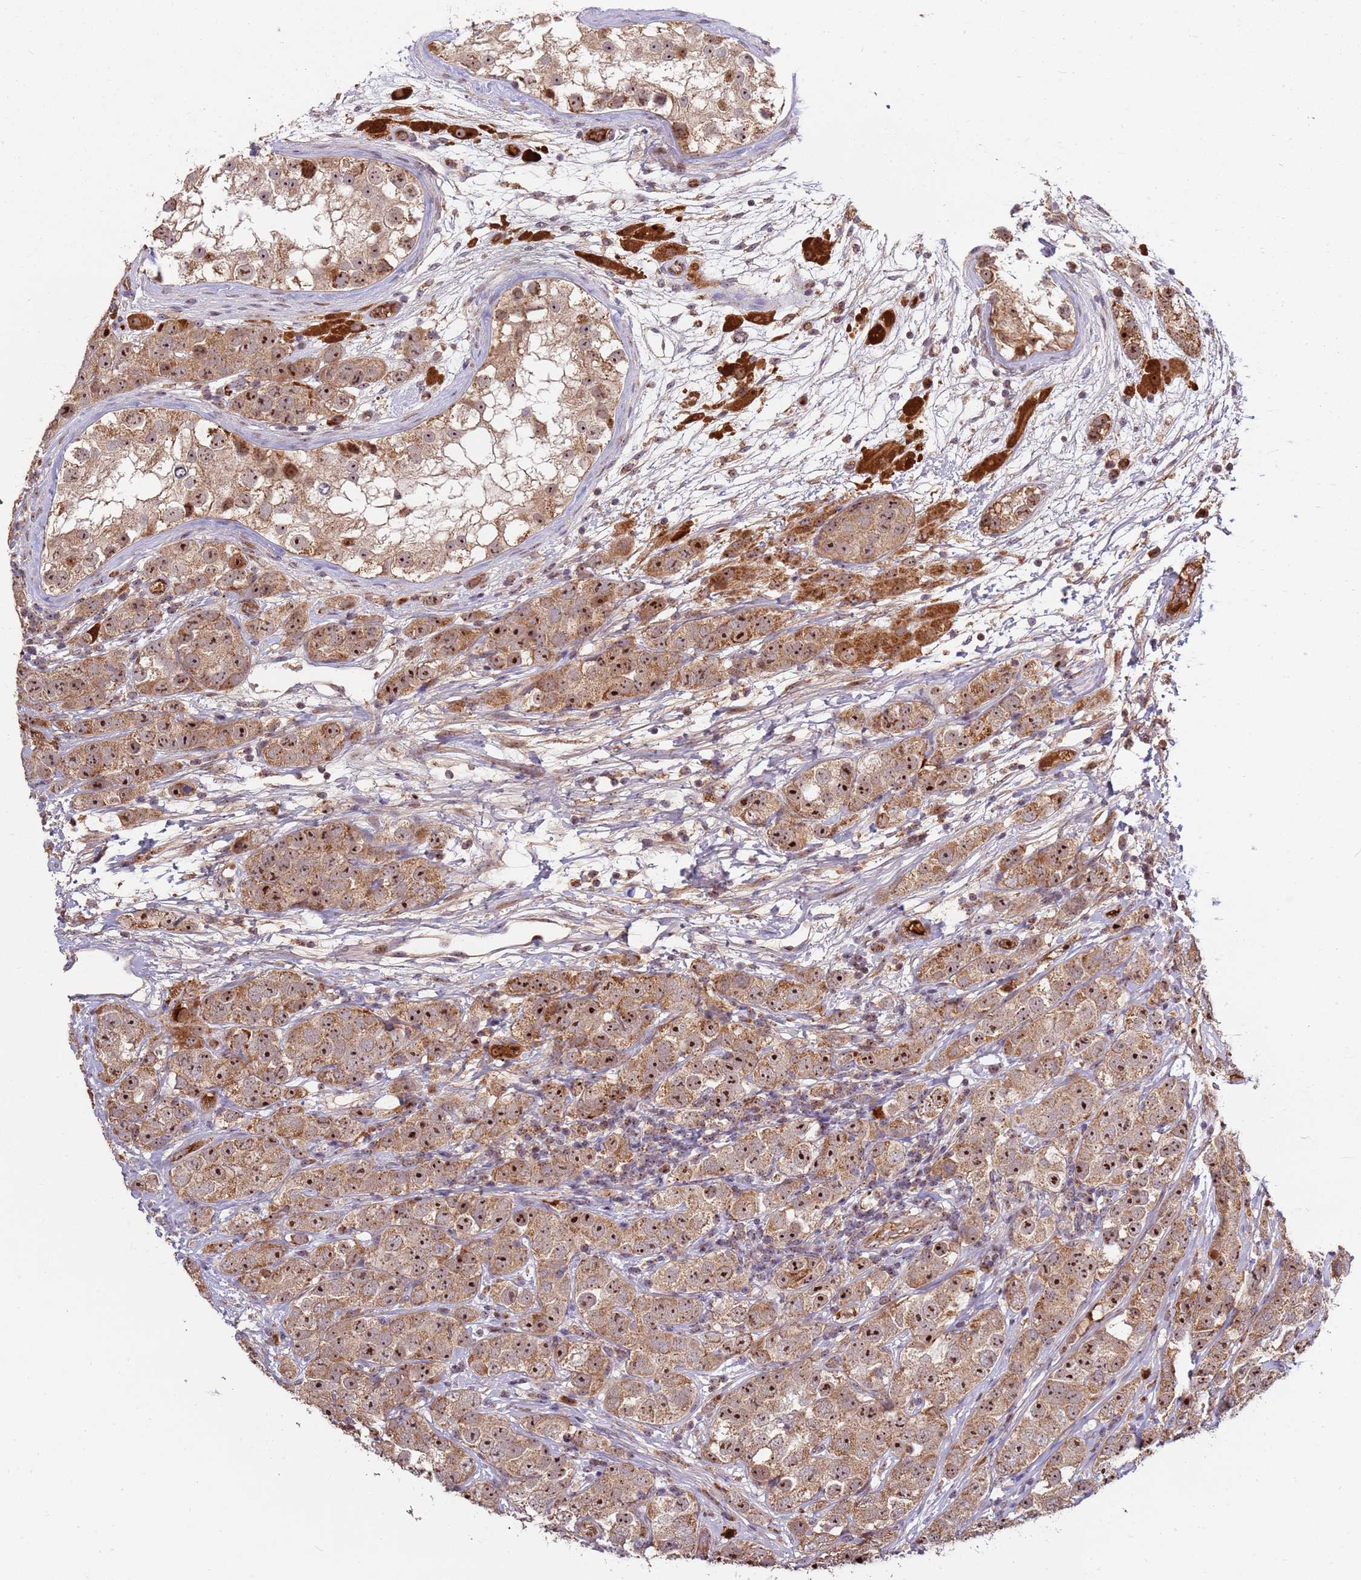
{"staining": {"intensity": "strong", "quantity": ">75%", "location": "cytoplasmic/membranous,nuclear"}, "tissue": "testis cancer", "cell_type": "Tumor cells", "image_type": "cancer", "snomed": [{"axis": "morphology", "description": "Seminoma, NOS"}, {"axis": "topography", "description": "Testis"}], "caption": "Protein expression analysis of human seminoma (testis) reveals strong cytoplasmic/membranous and nuclear positivity in about >75% of tumor cells.", "gene": "KIF25", "patient": {"sex": "male", "age": 28}}